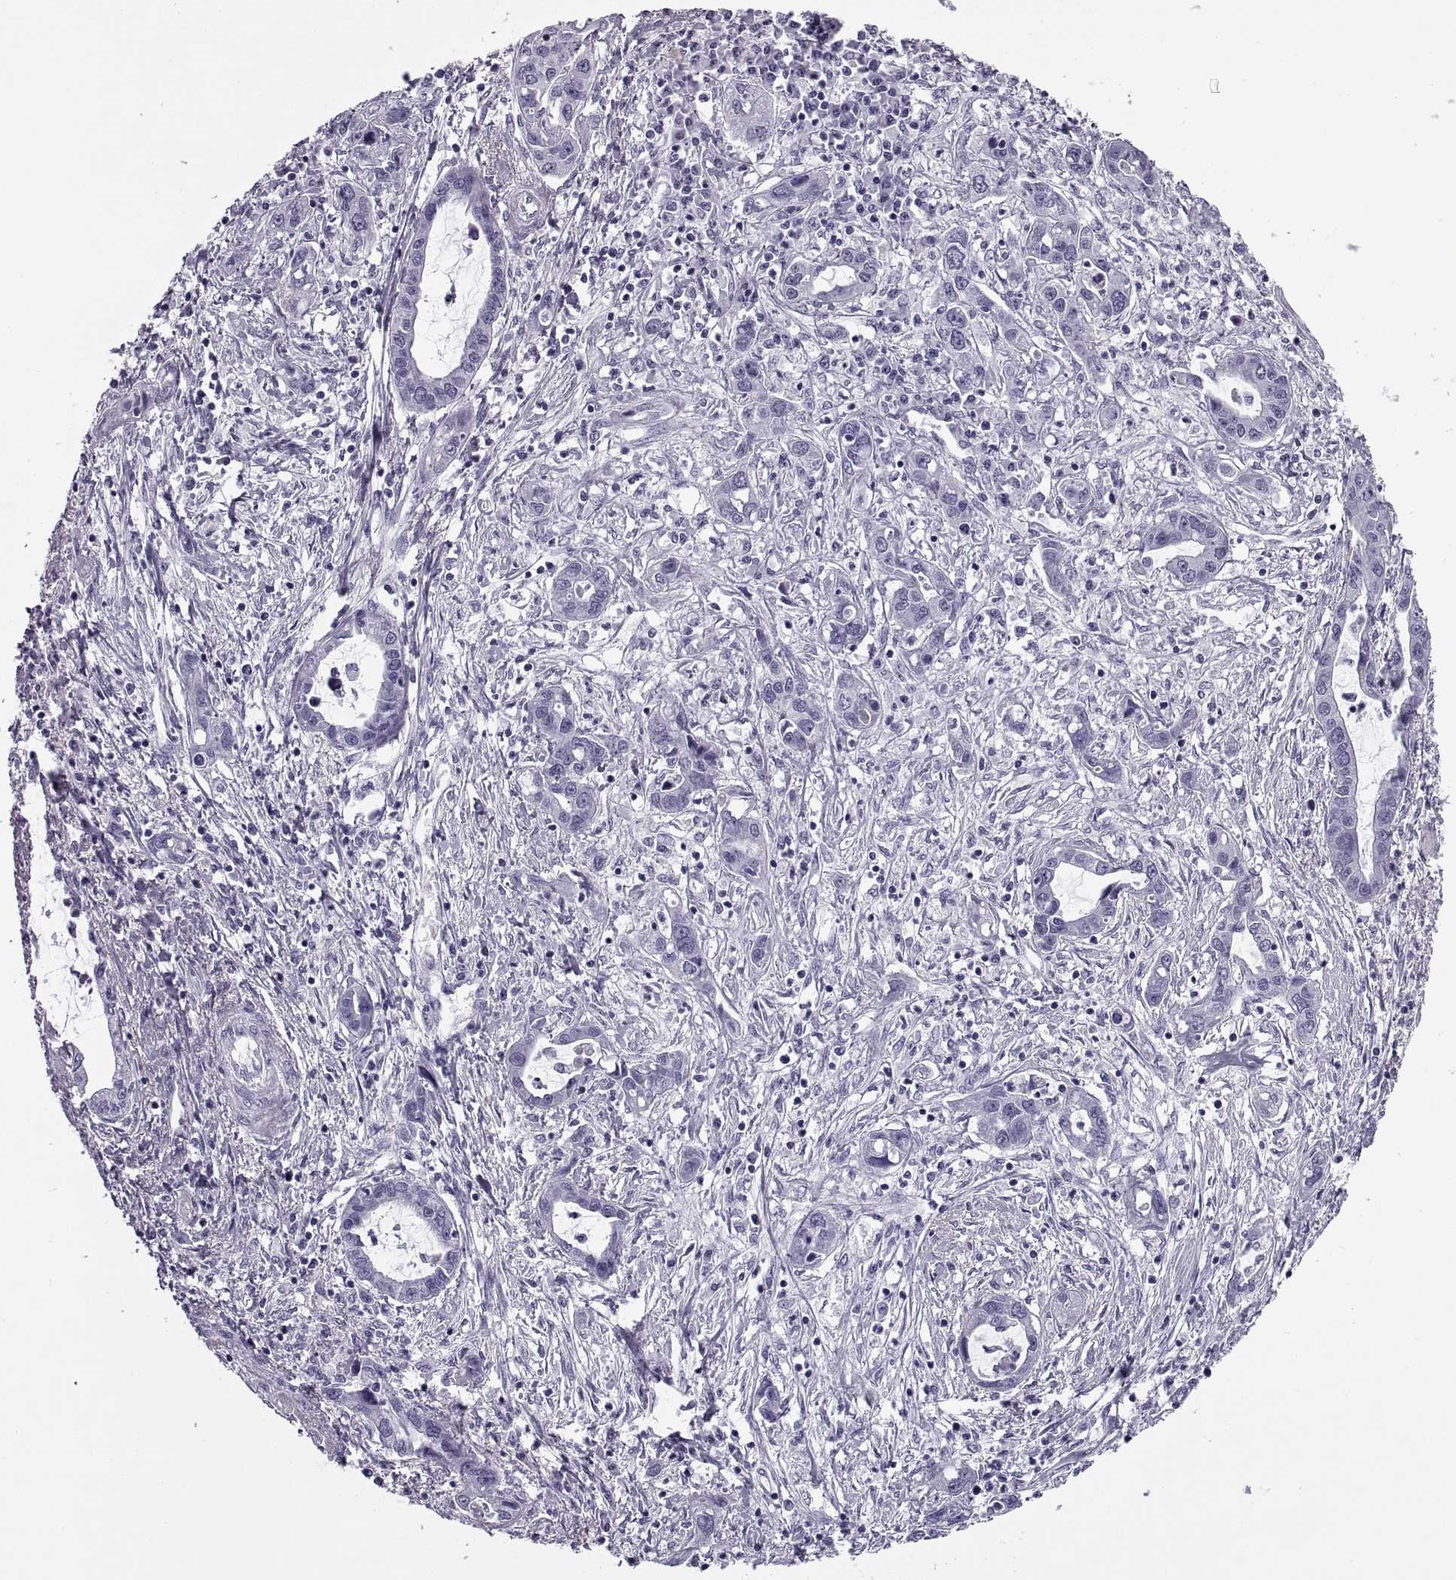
{"staining": {"intensity": "negative", "quantity": "none", "location": "none"}, "tissue": "liver cancer", "cell_type": "Tumor cells", "image_type": "cancer", "snomed": [{"axis": "morphology", "description": "Cholangiocarcinoma"}, {"axis": "topography", "description": "Liver"}], "caption": "Image shows no protein expression in tumor cells of liver cancer tissue.", "gene": "RLBP1", "patient": {"sex": "male", "age": 58}}